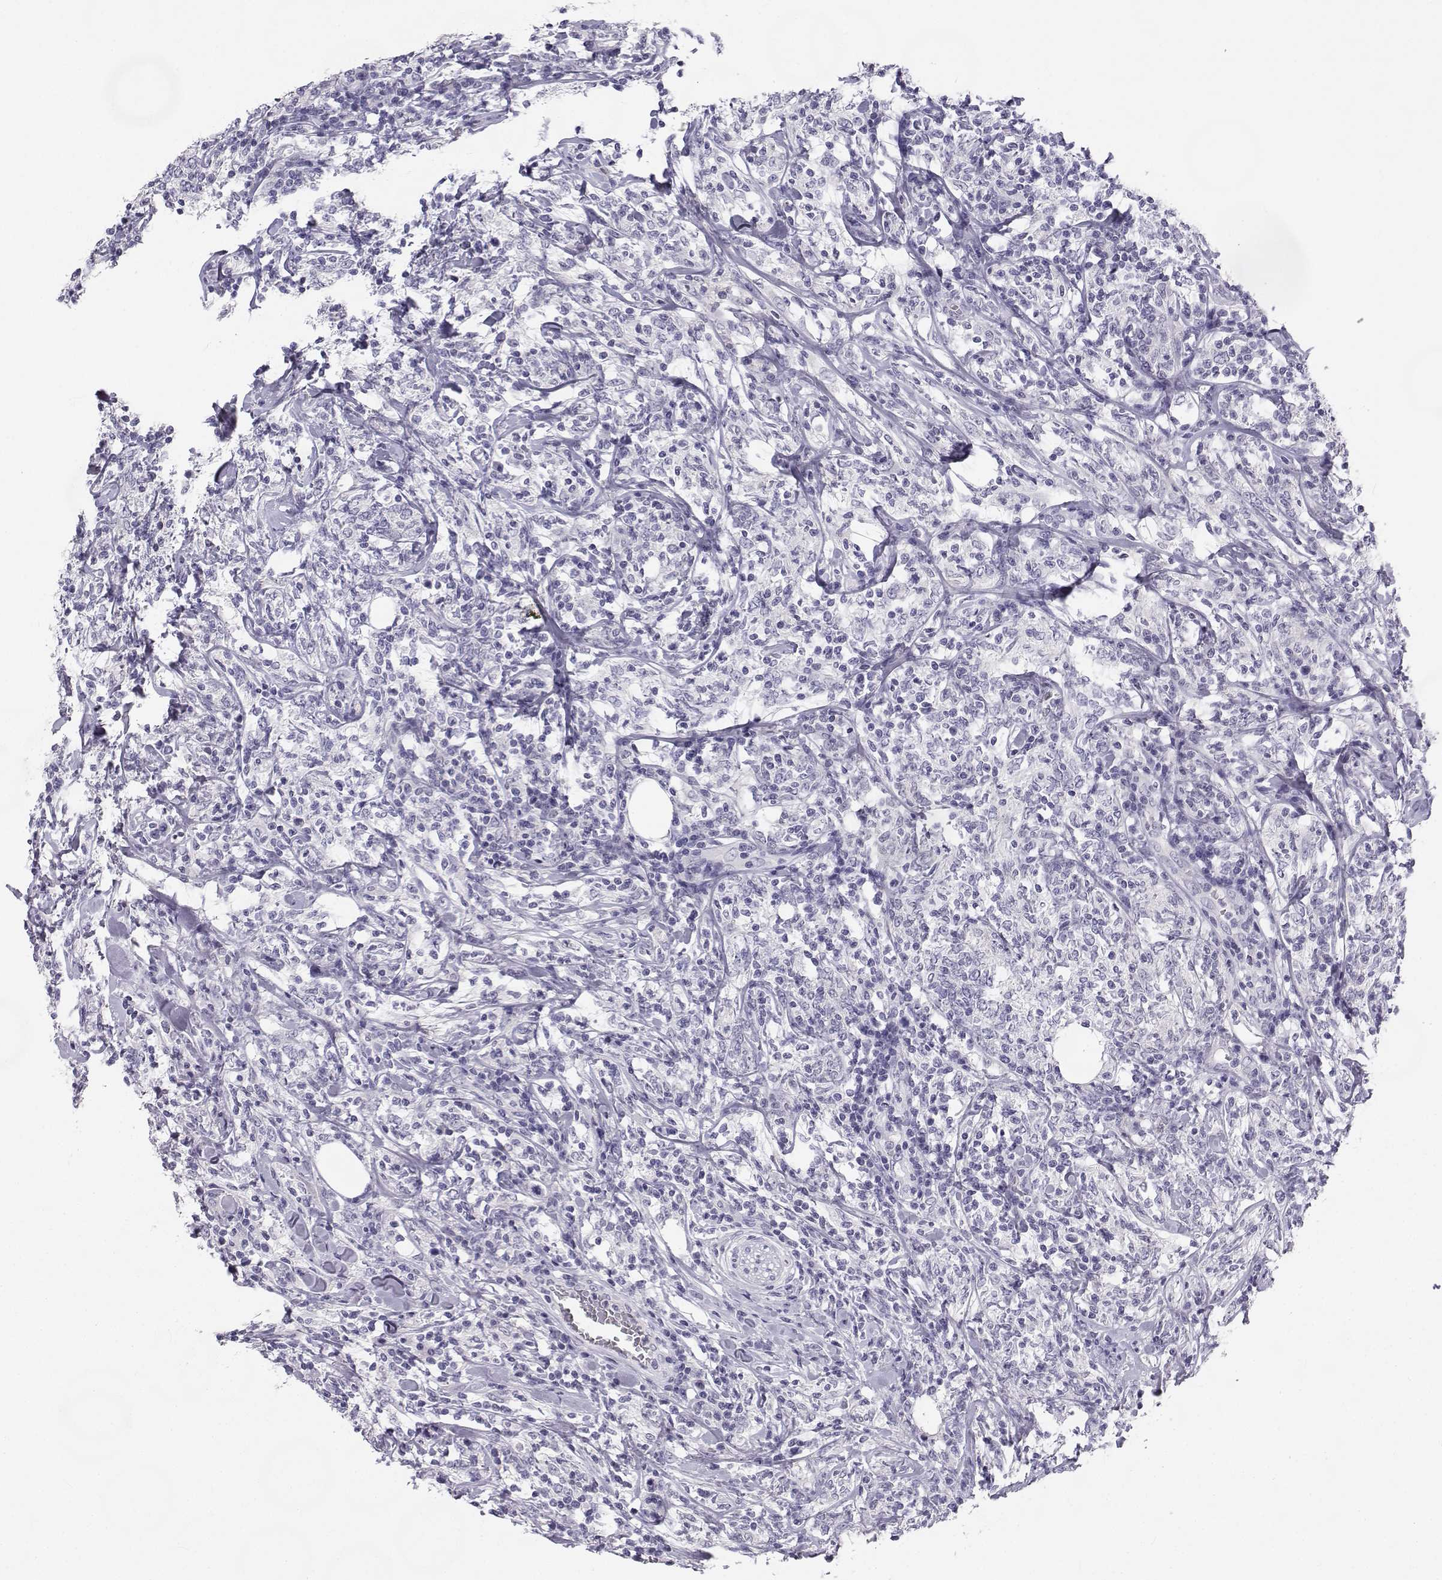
{"staining": {"intensity": "negative", "quantity": "none", "location": "none"}, "tissue": "lymphoma", "cell_type": "Tumor cells", "image_type": "cancer", "snomed": [{"axis": "morphology", "description": "Malignant lymphoma, non-Hodgkin's type, High grade"}, {"axis": "topography", "description": "Lymph node"}], "caption": "High power microscopy histopathology image of an immunohistochemistry histopathology image of malignant lymphoma, non-Hodgkin's type (high-grade), revealing no significant staining in tumor cells.", "gene": "SYCE1", "patient": {"sex": "female", "age": 84}}